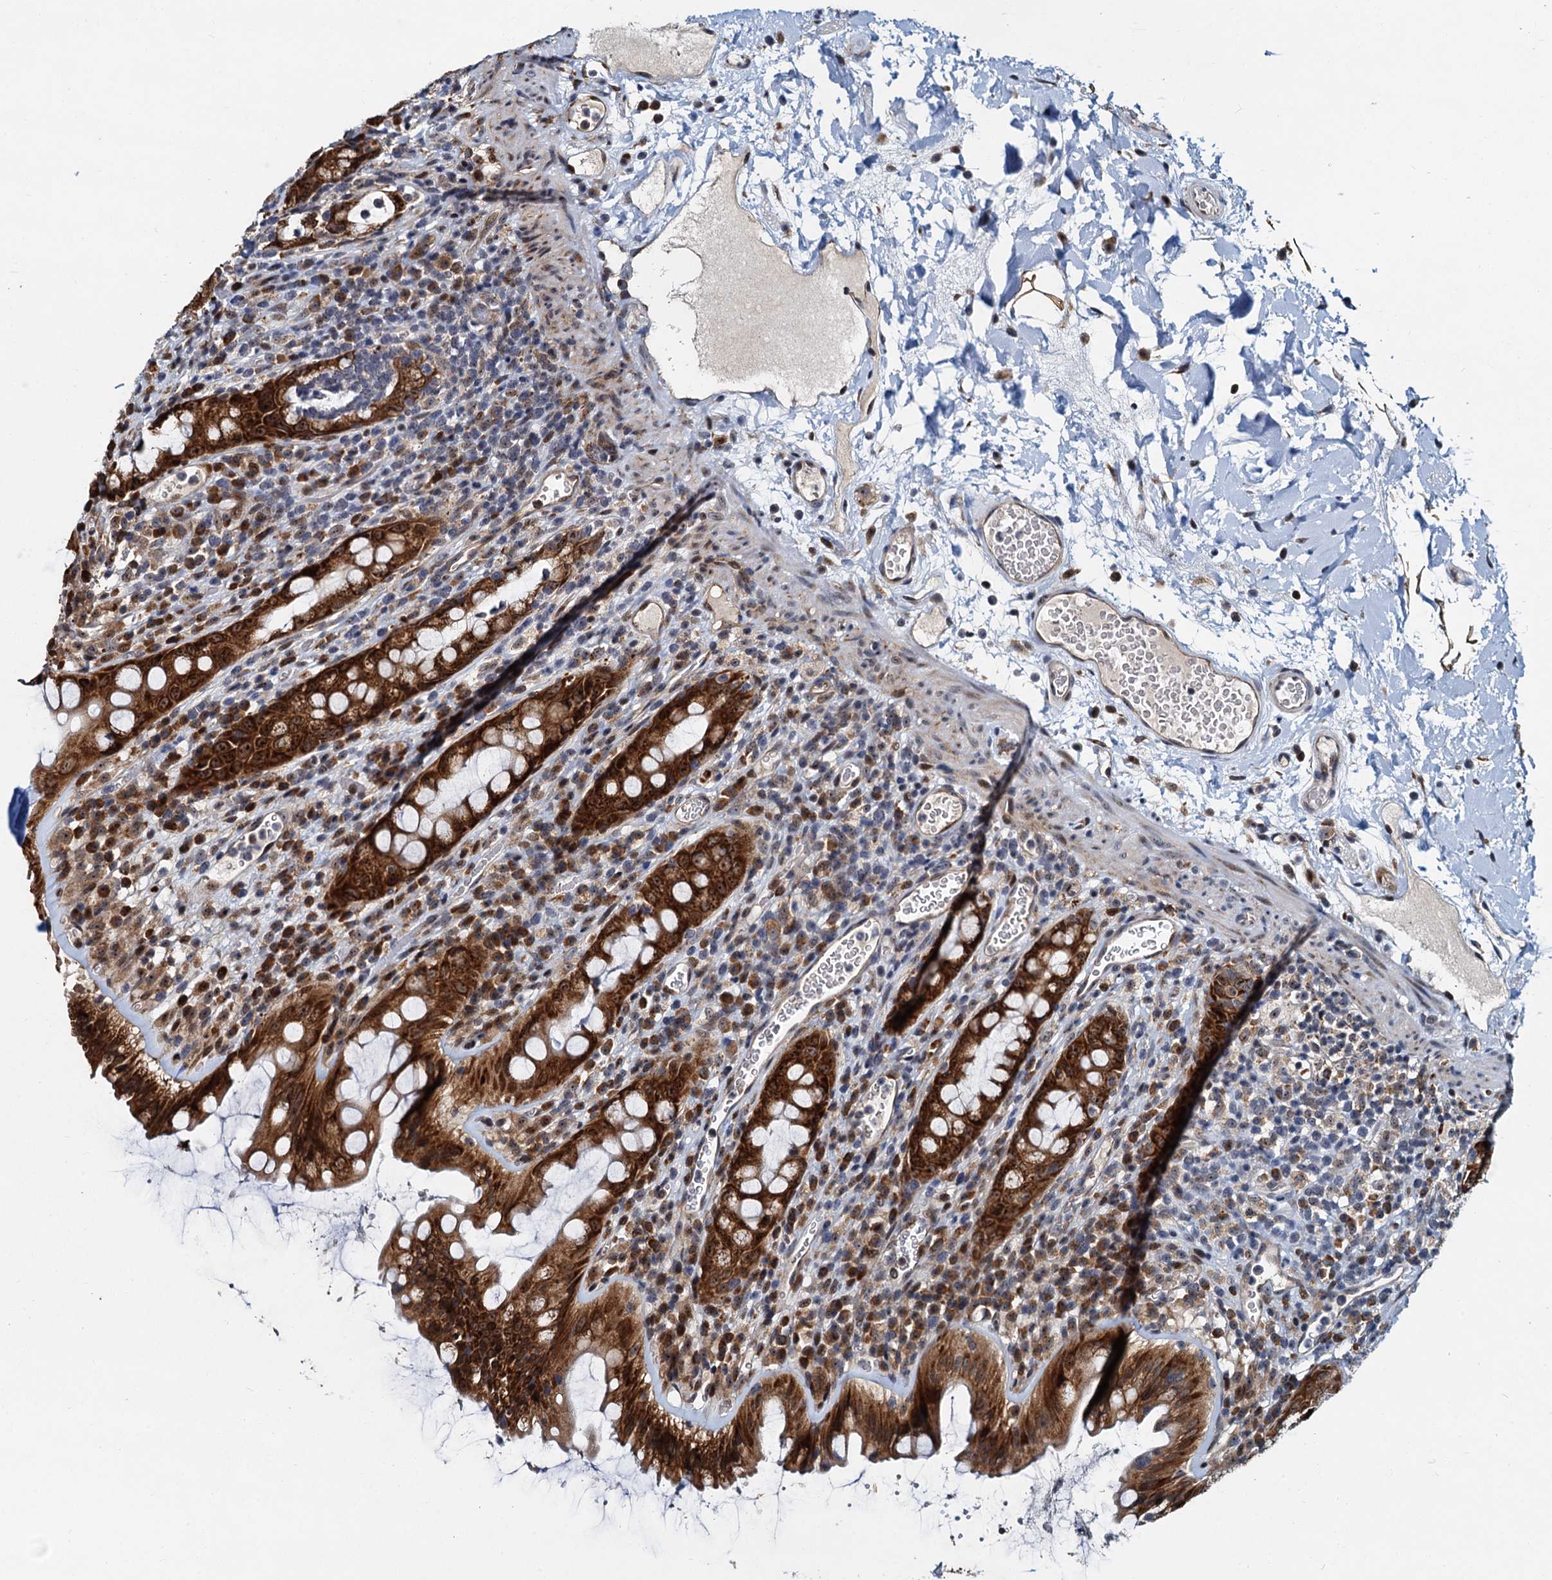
{"staining": {"intensity": "strong", "quantity": ">75%", "location": "cytoplasmic/membranous"}, "tissue": "rectum", "cell_type": "Glandular cells", "image_type": "normal", "snomed": [{"axis": "morphology", "description": "Normal tissue, NOS"}, {"axis": "topography", "description": "Rectum"}], "caption": "Protein expression analysis of unremarkable human rectum reveals strong cytoplasmic/membranous staining in about >75% of glandular cells. The staining is performed using DAB brown chromogen to label protein expression. The nuclei are counter-stained blue using hematoxylin.", "gene": "DNAJC21", "patient": {"sex": "female", "age": 57}}